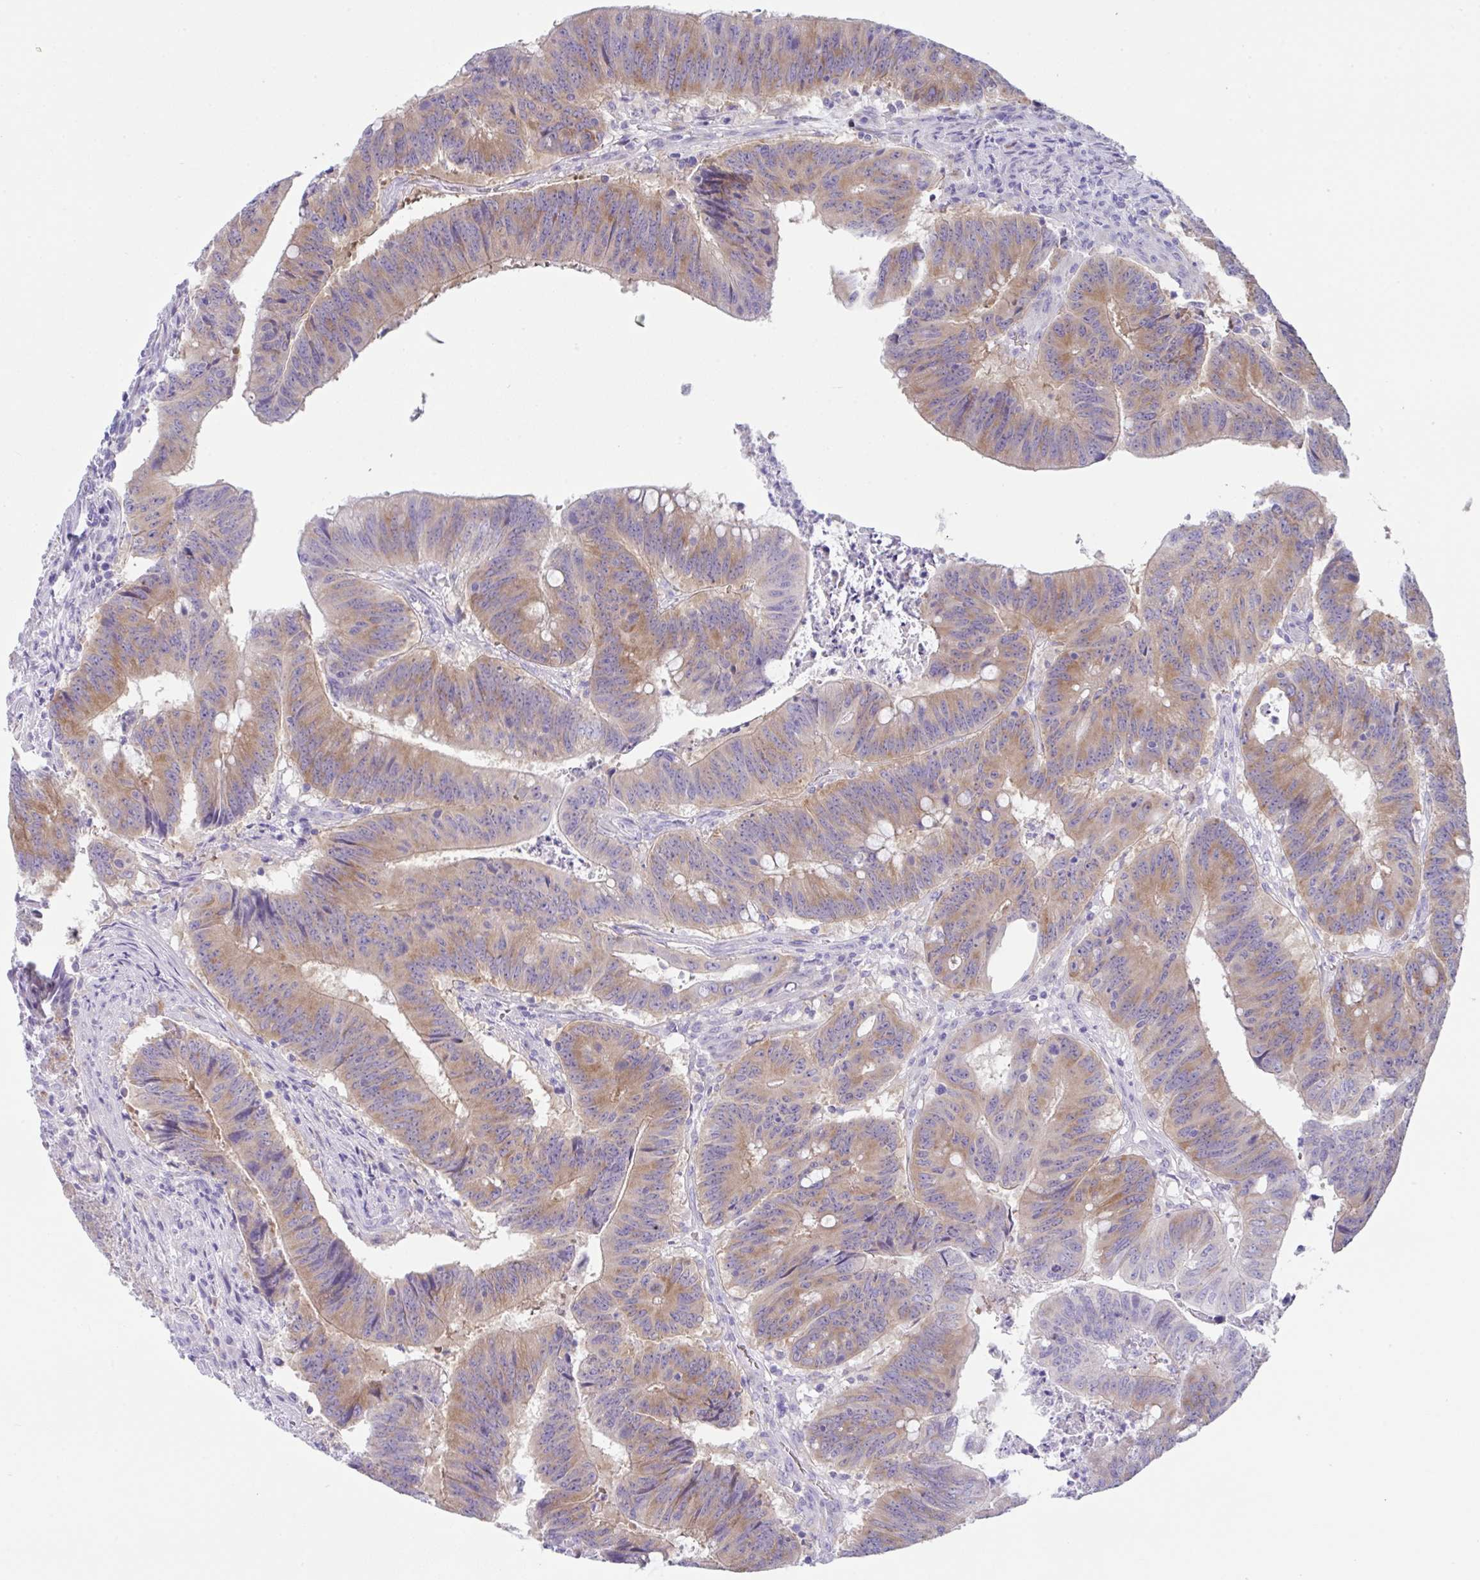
{"staining": {"intensity": "moderate", "quantity": ">75%", "location": "cytoplasmic/membranous"}, "tissue": "colorectal cancer", "cell_type": "Tumor cells", "image_type": "cancer", "snomed": [{"axis": "morphology", "description": "Adenocarcinoma, NOS"}, {"axis": "topography", "description": "Colon"}], "caption": "This is a photomicrograph of immunohistochemistry (IHC) staining of adenocarcinoma (colorectal), which shows moderate positivity in the cytoplasmic/membranous of tumor cells.", "gene": "TRAF4", "patient": {"sex": "female", "age": 87}}